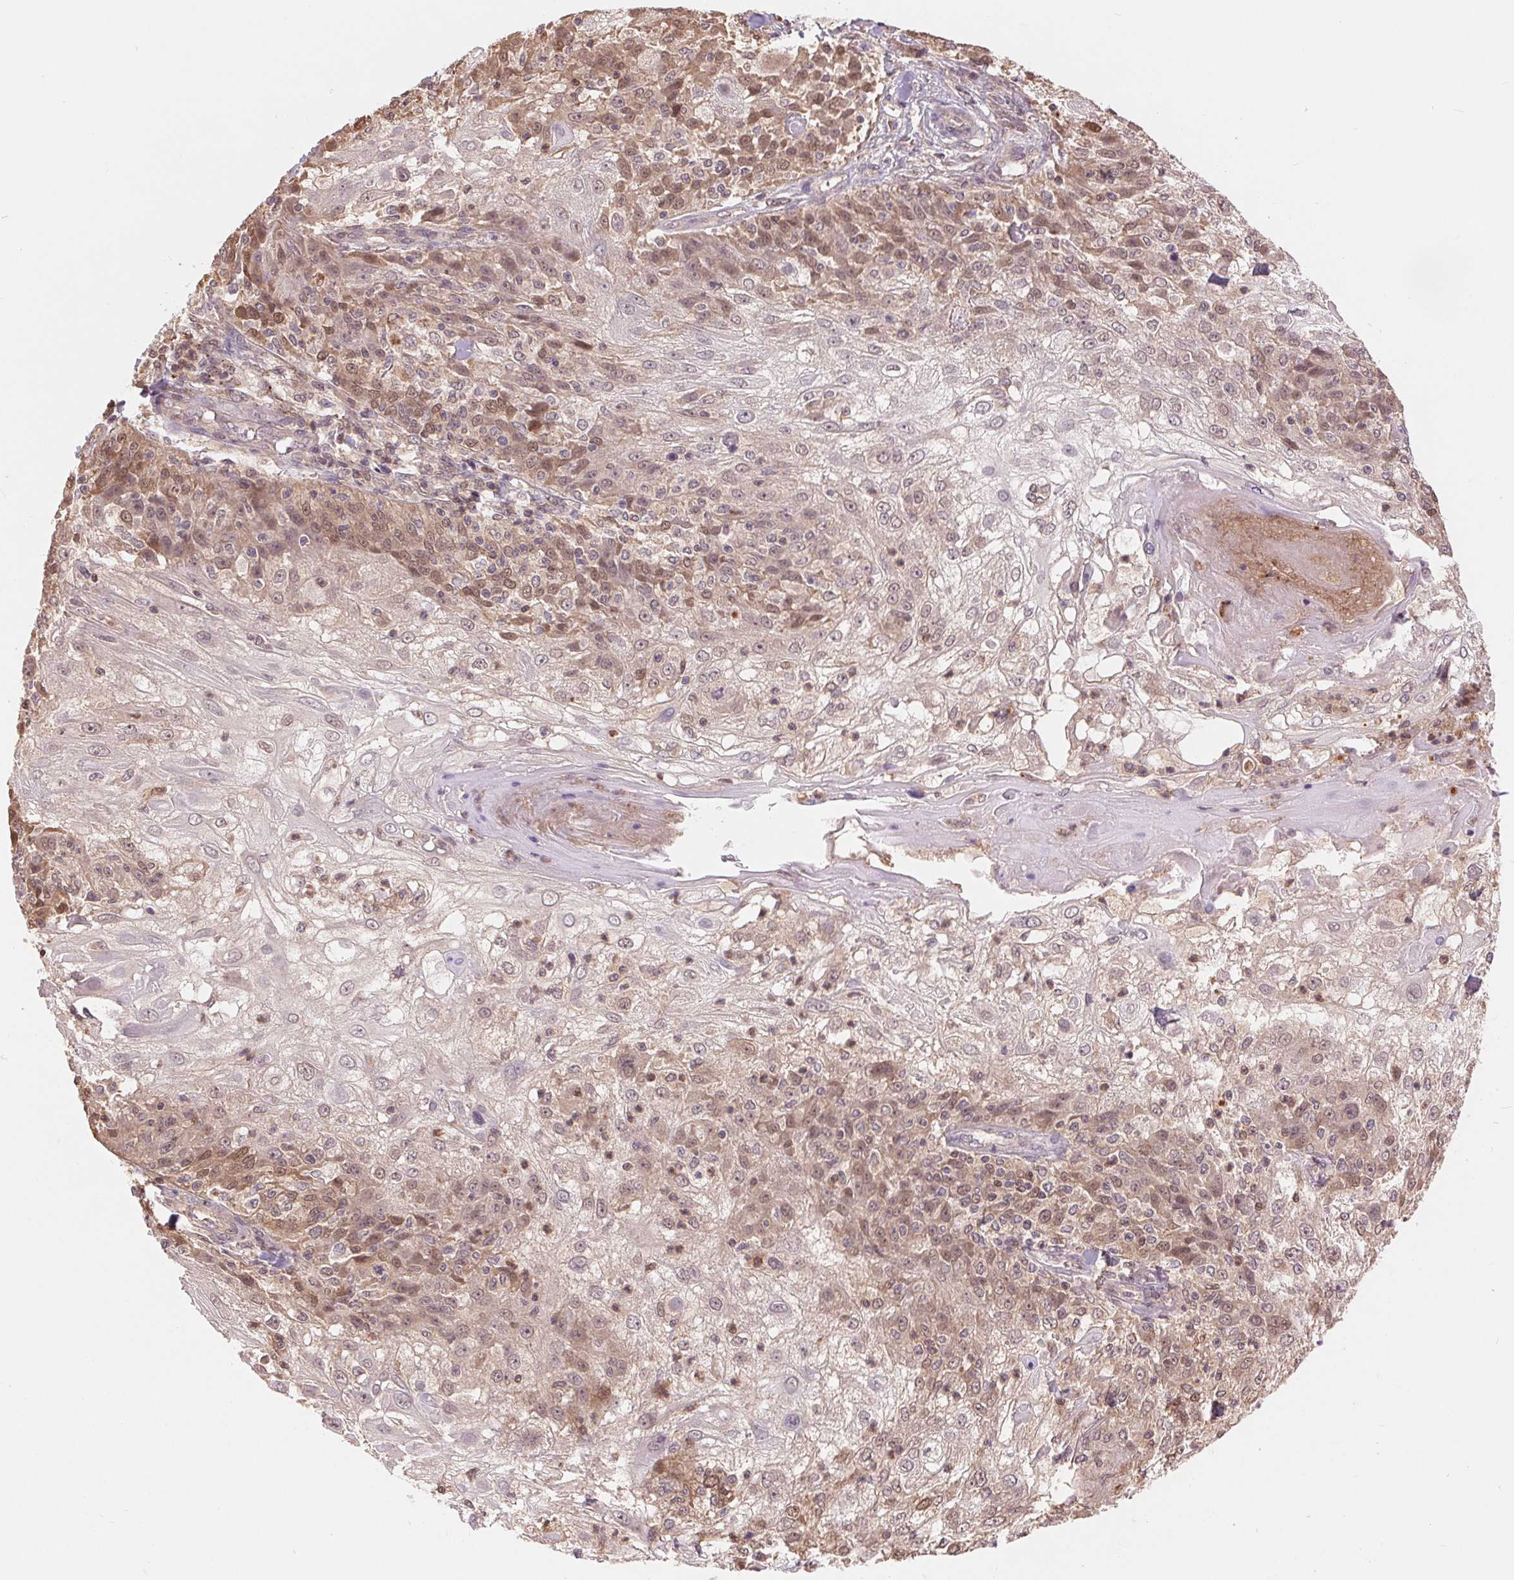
{"staining": {"intensity": "moderate", "quantity": "25%-75%", "location": "cytoplasmic/membranous,nuclear"}, "tissue": "skin cancer", "cell_type": "Tumor cells", "image_type": "cancer", "snomed": [{"axis": "morphology", "description": "Normal tissue, NOS"}, {"axis": "morphology", "description": "Squamous cell carcinoma, NOS"}, {"axis": "topography", "description": "Skin"}], "caption": "Tumor cells exhibit medium levels of moderate cytoplasmic/membranous and nuclear staining in about 25%-75% of cells in skin cancer. The protein is stained brown, and the nuclei are stained in blue (DAB (3,3'-diaminobenzidine) IHC with brightfield microscopy, high magnification).", "gene": "TMEM273", "patient": {"sex": "female", "age": 83}}